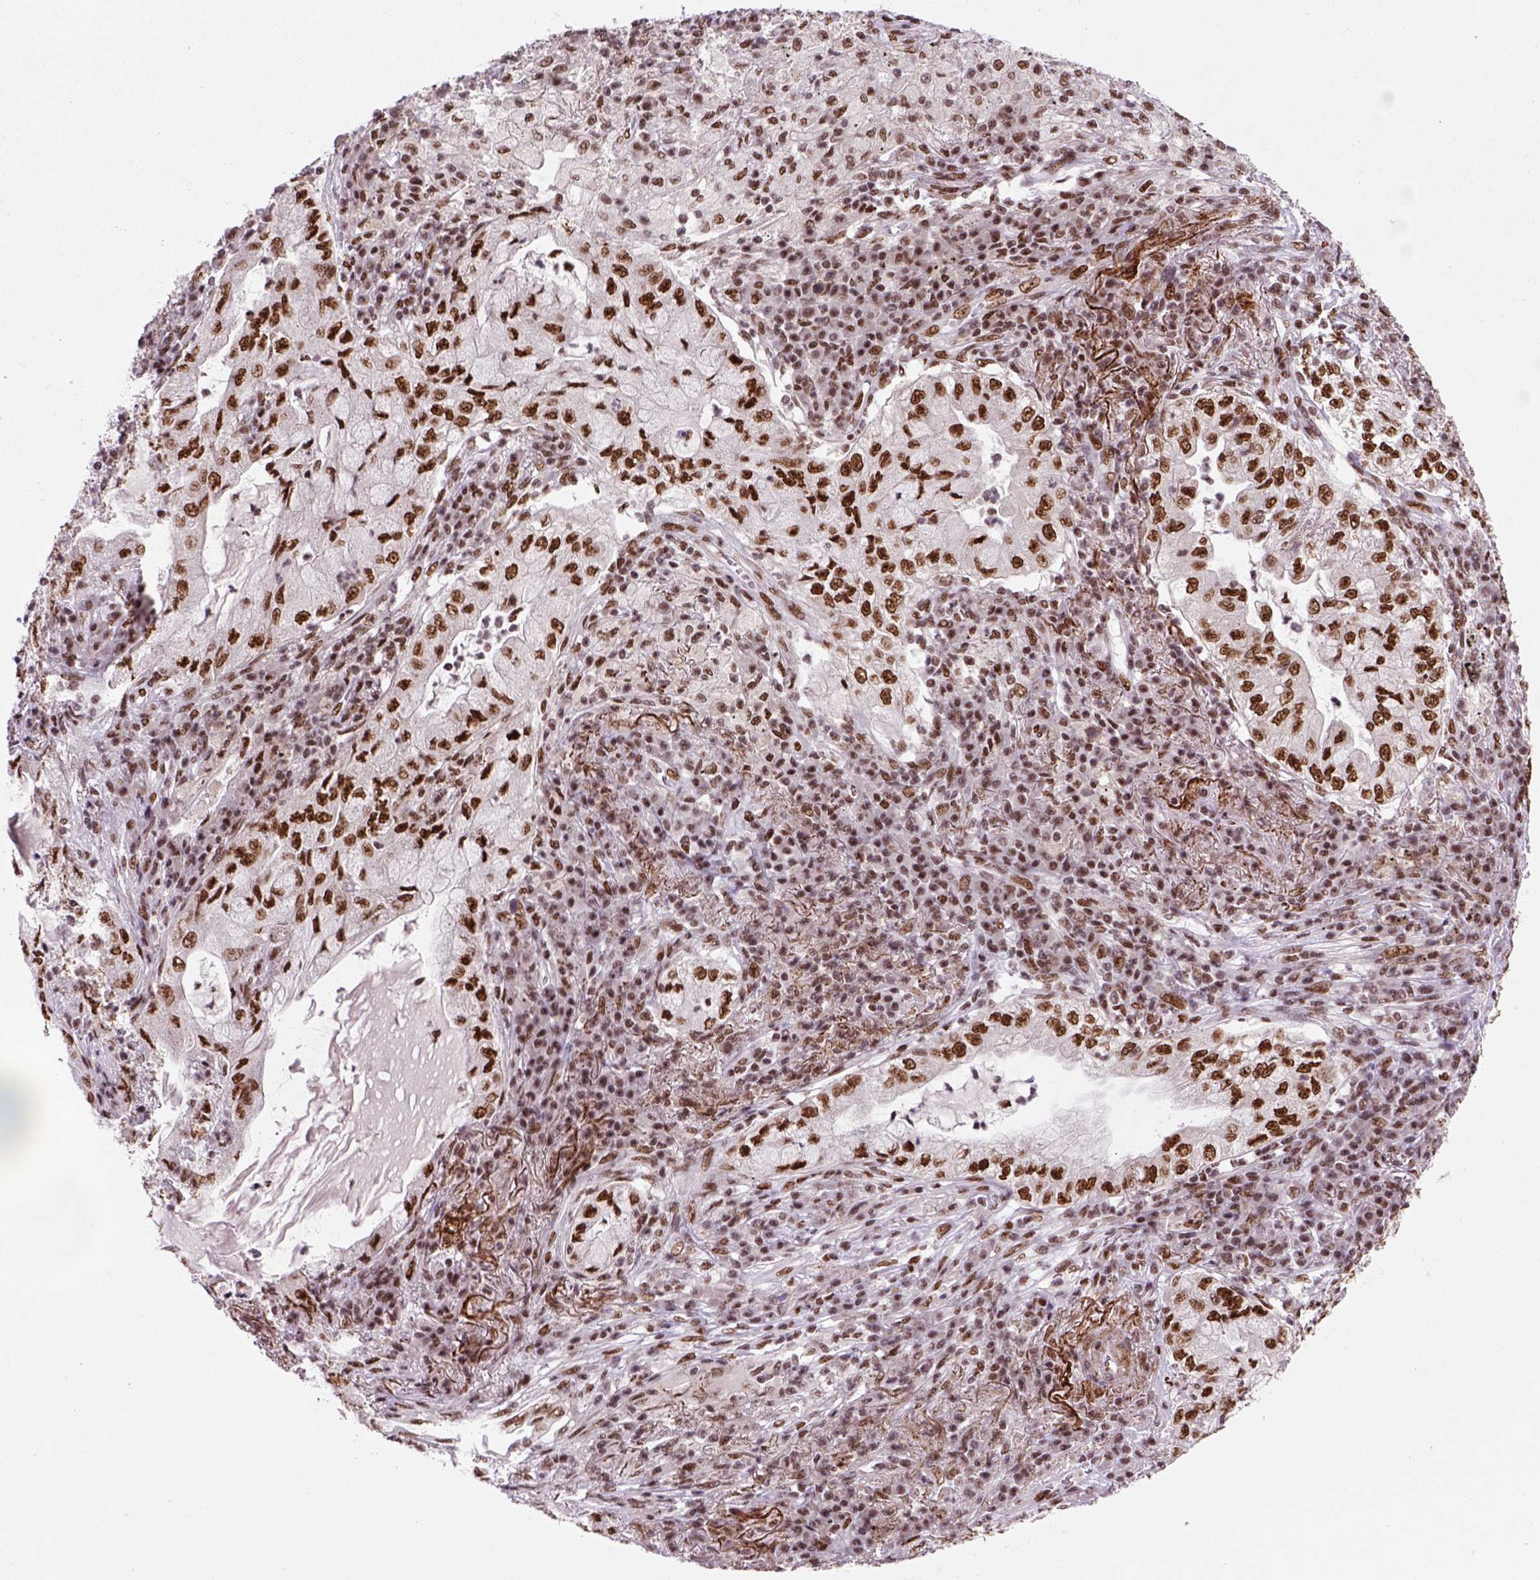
{"staining": {"intensity": "strong", "quantity": ">75%", "location": "nuclear"}, "tissue": "lung cancer", "cell_type": "Tumor cells", "image_type": "cancer", "snomed": [{"axis": "morphology", "description": "Adenocarcinoma, NOS"}, {"axis": "topography", "description": "Lung"}], "caption": "An immunohistochemistry (IHC) histopathology image of tumor tissue is shown. Protein staining in brown labels strong nuclear positivity in lung adenocarcinoma within tumor cells.", "gene": "NSMCE2", "patient": {"sex": "female", "age": 73}}